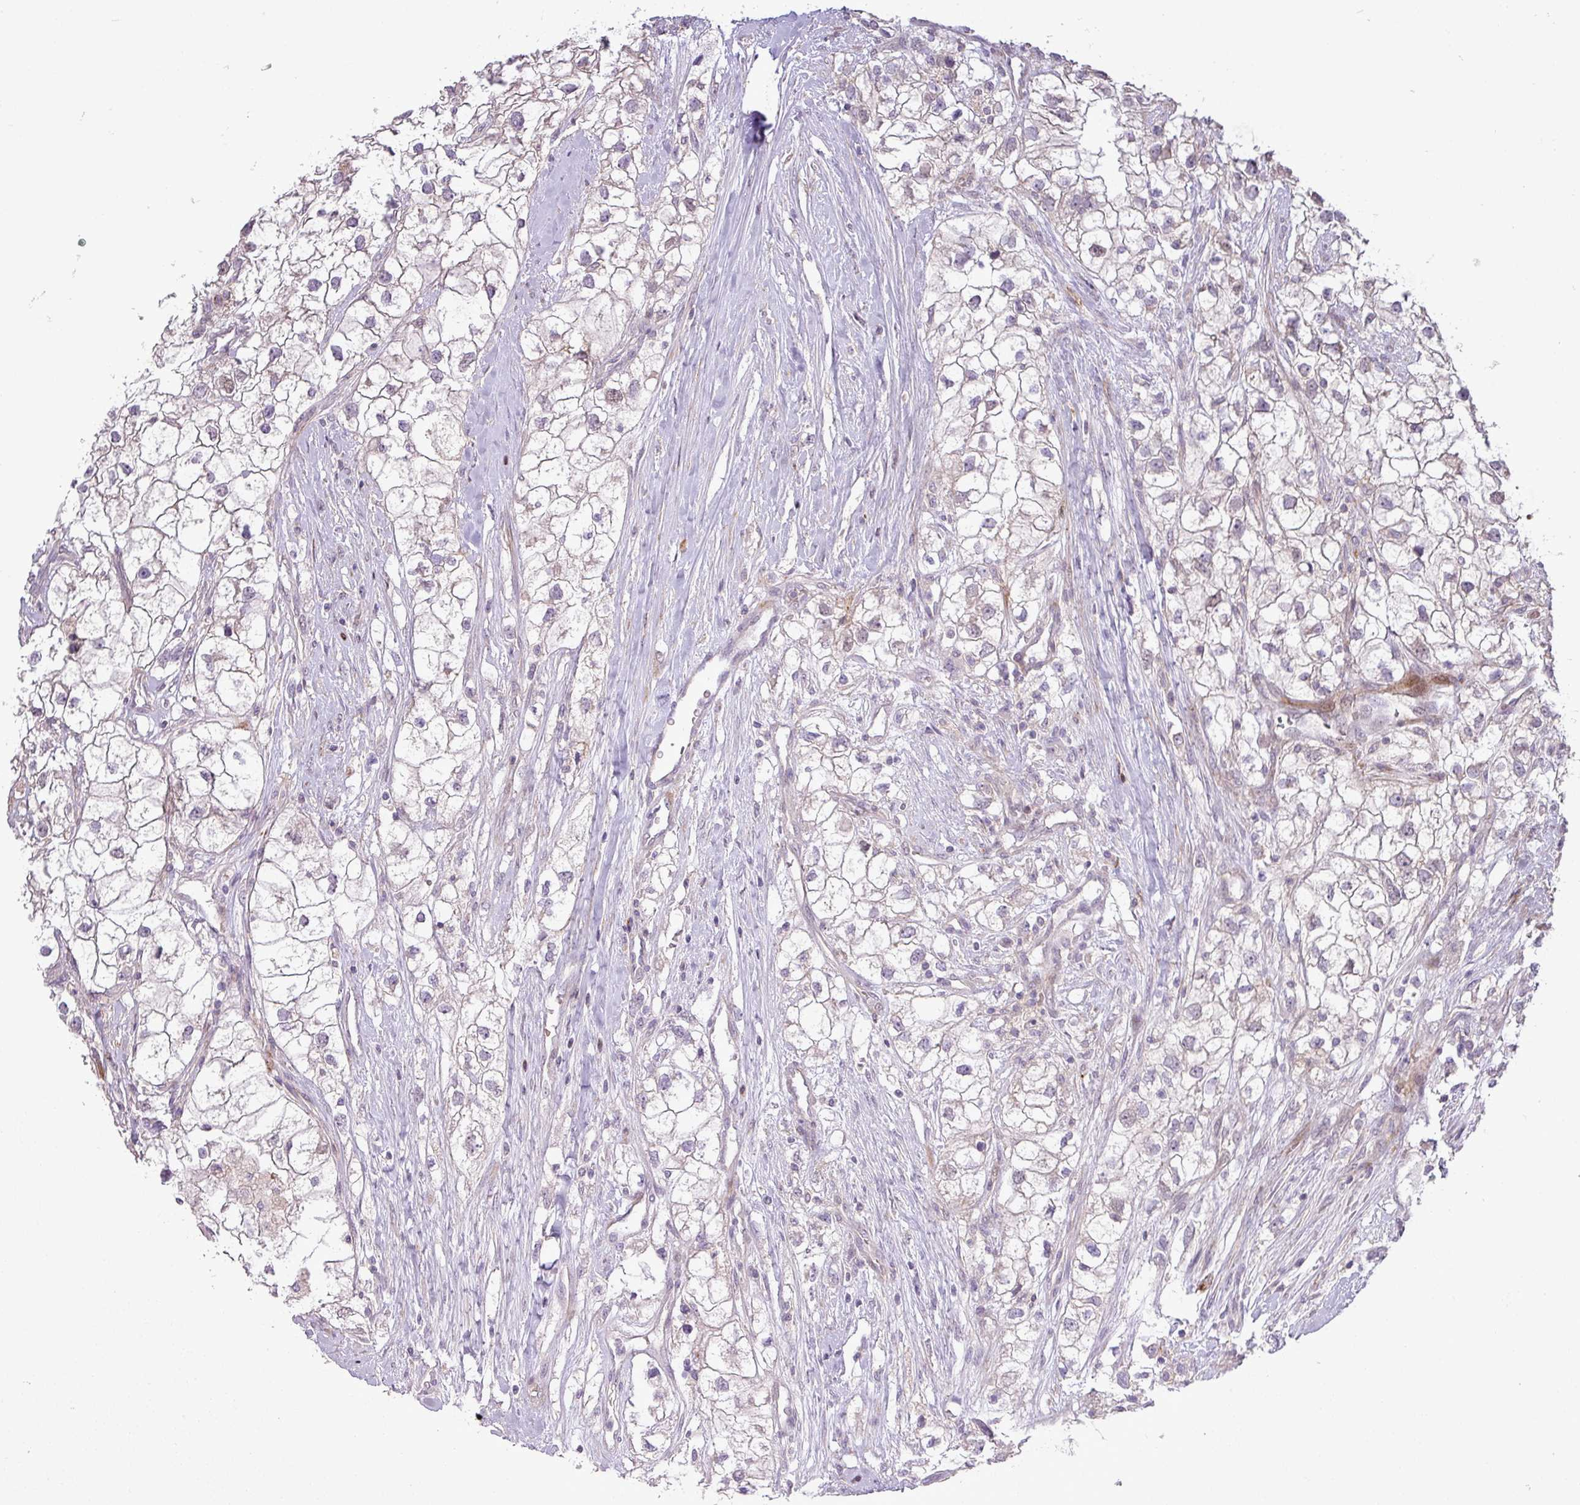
{"staining": {"intensity": "negative", "quantity": "none", "location": "none"}, "tissue": "renal cancer", "cell_type": "Tumor cells", "image_type": "cancer", "snomed": [{"axis": "morphology", "description": "Adenocarcinoma, NOS"}, {"axis": "topography", "description": "Kidney"}], "caption": "This is a micrograph of immunohistochemistry (IHC) staining of renal adenocarcinoma, which shows no staining in tumor cells.", "gene": "TPRA1", "patient": {"sex": "male", "age": 59}}